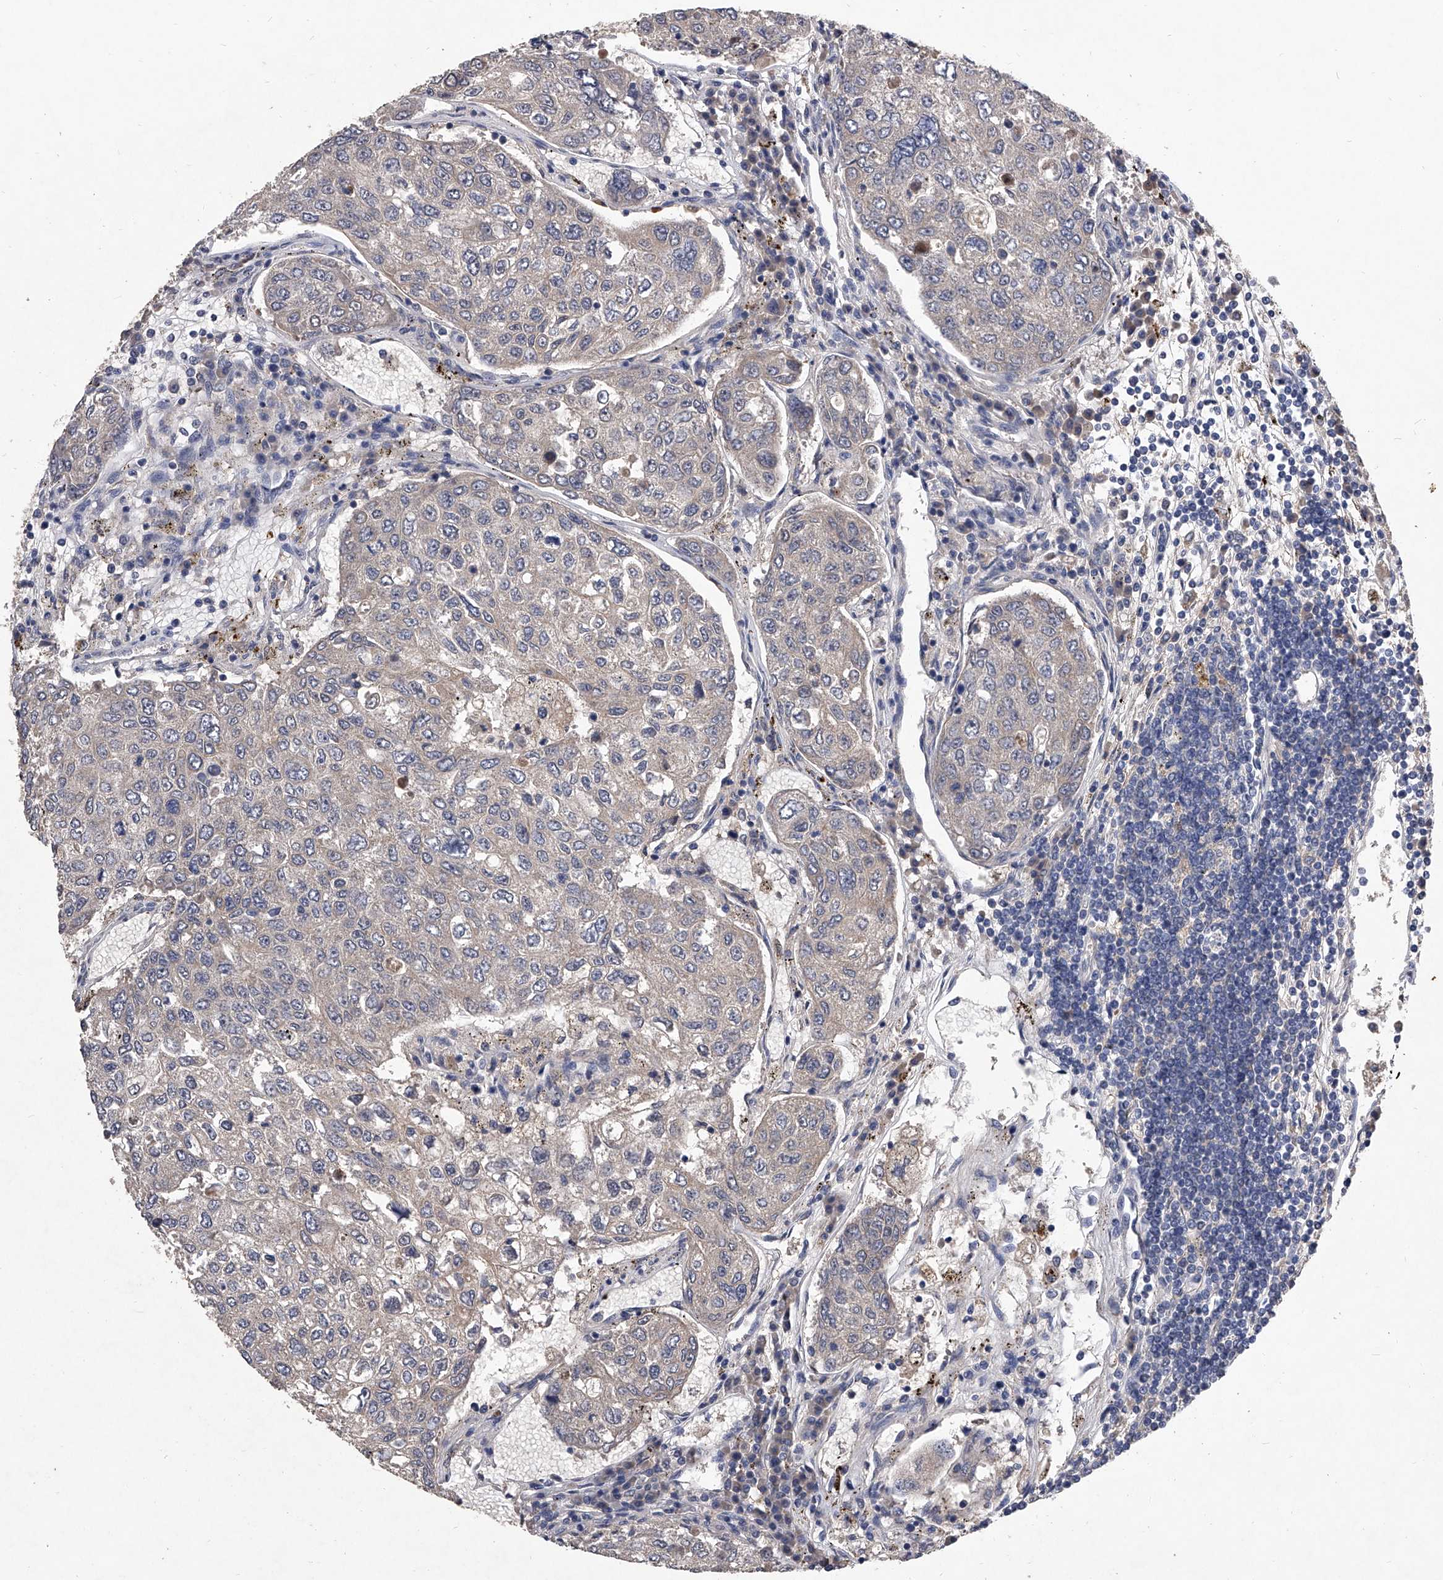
{"staining": {"intensity": "negative", "quantity": "none", "location": "none"}, "tissue": "urothelial cancer", "cell_type": "Tumor cells", "image_type": "cancer", "snomed": [{"axis": "morphology", "description": "Urothelial carcinoma, High grade"}, {"axis": "topography", "description": "Lymph node"}, {"axis": "topography", "description": "Urinary bladder"}], "caption": "An image of urothelial cancer stained for a protein exhibits no brown staining in tumor cells.", "gene": "C5", "patient": {"sex": "male", "age": 51}}